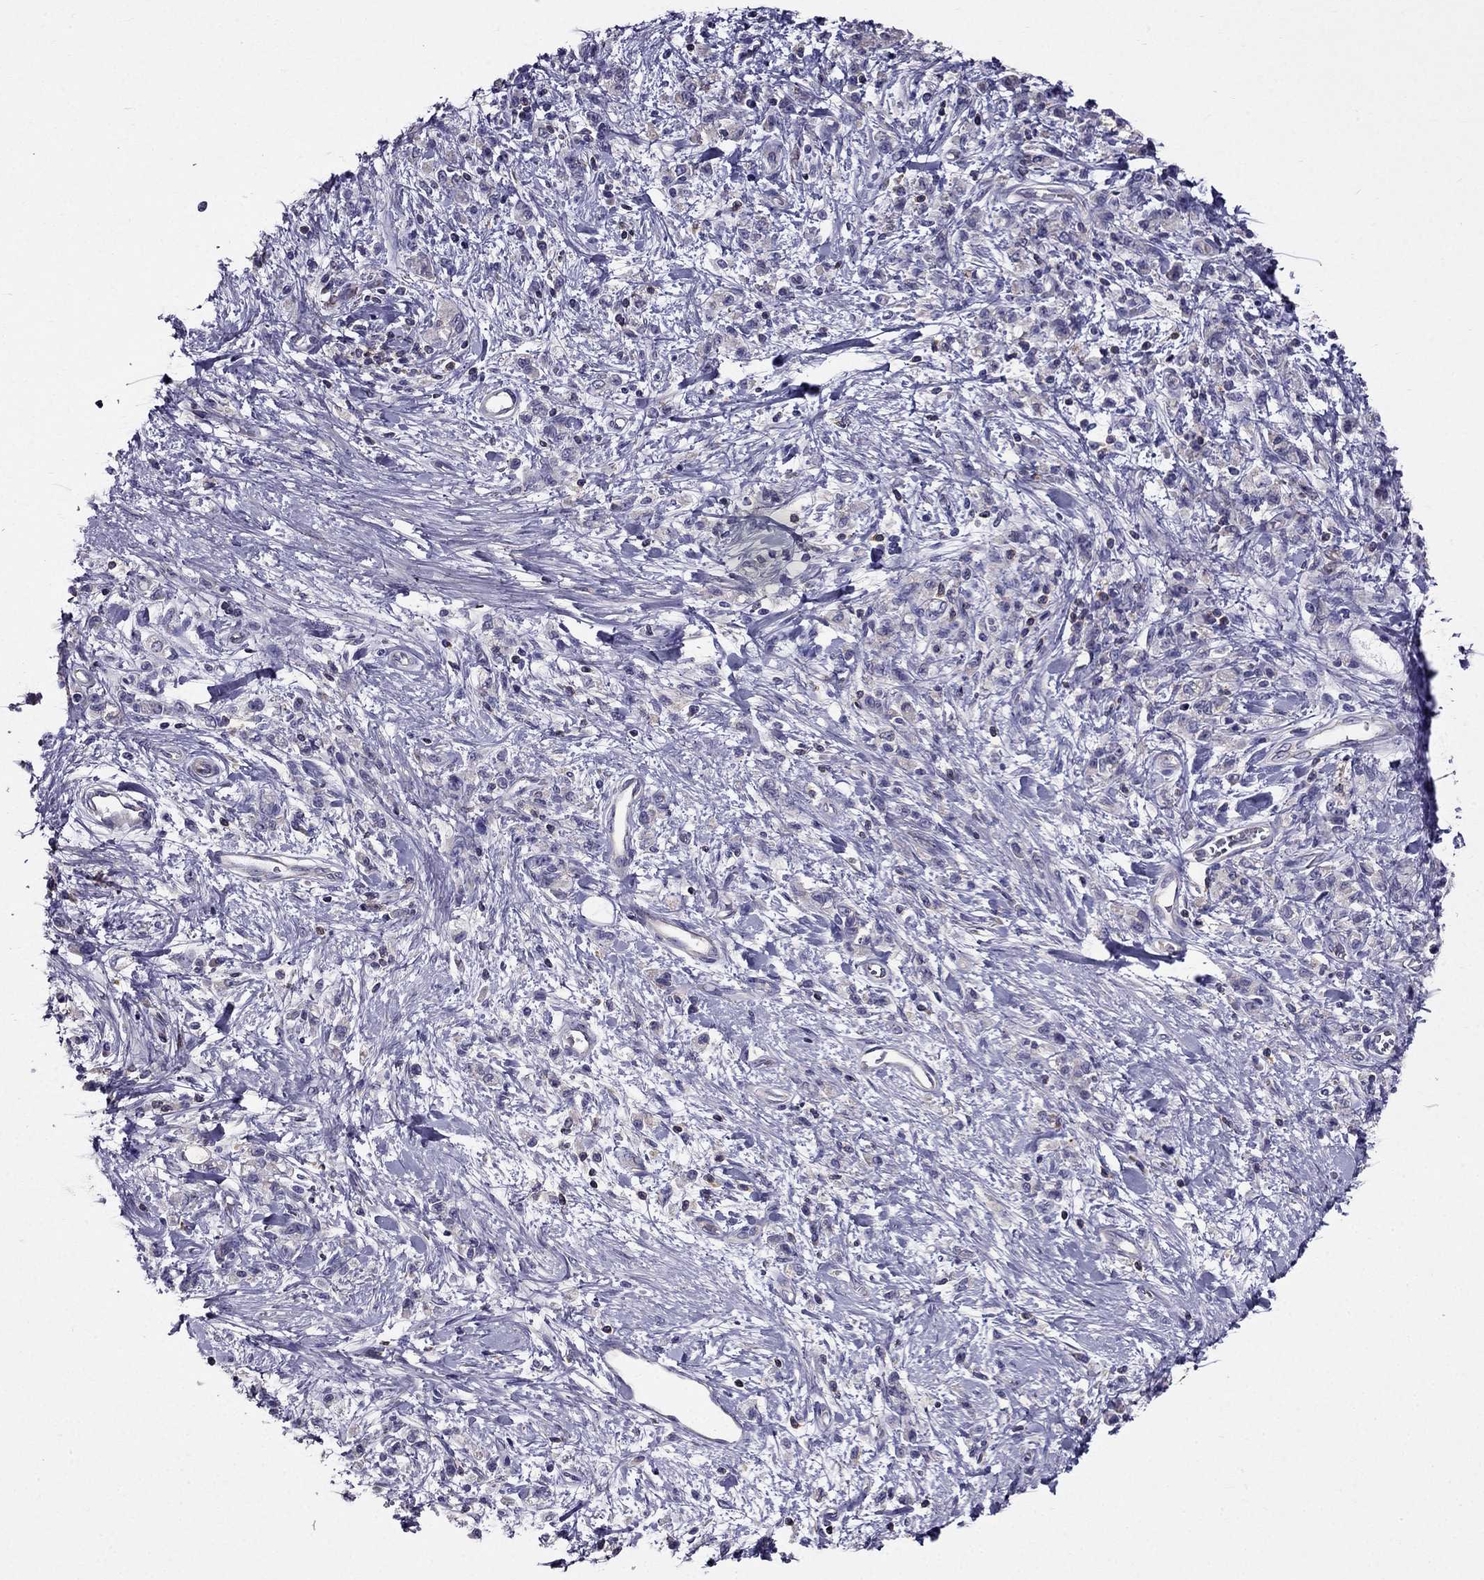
{"staining": {"intensity": "weak", "quantity": "<25%", "location": "cytoplasmic/membranous"}, "tissue": "stomach cancer", "cell_type": "Tumor cells", "image_type": "cancer", "snomed": [{"axis": "morphology", "description": "Adenocarcinoma, NOS"}, {"axis": "topography", "description": "Stomach"}], "caption": "DAB immunohistochemical staining of human adenocarcinoma (stomach) shows no significant positivity in tumor cells.", "gene": "AAK1", "patient": {"sex": "male", "age": 77}}